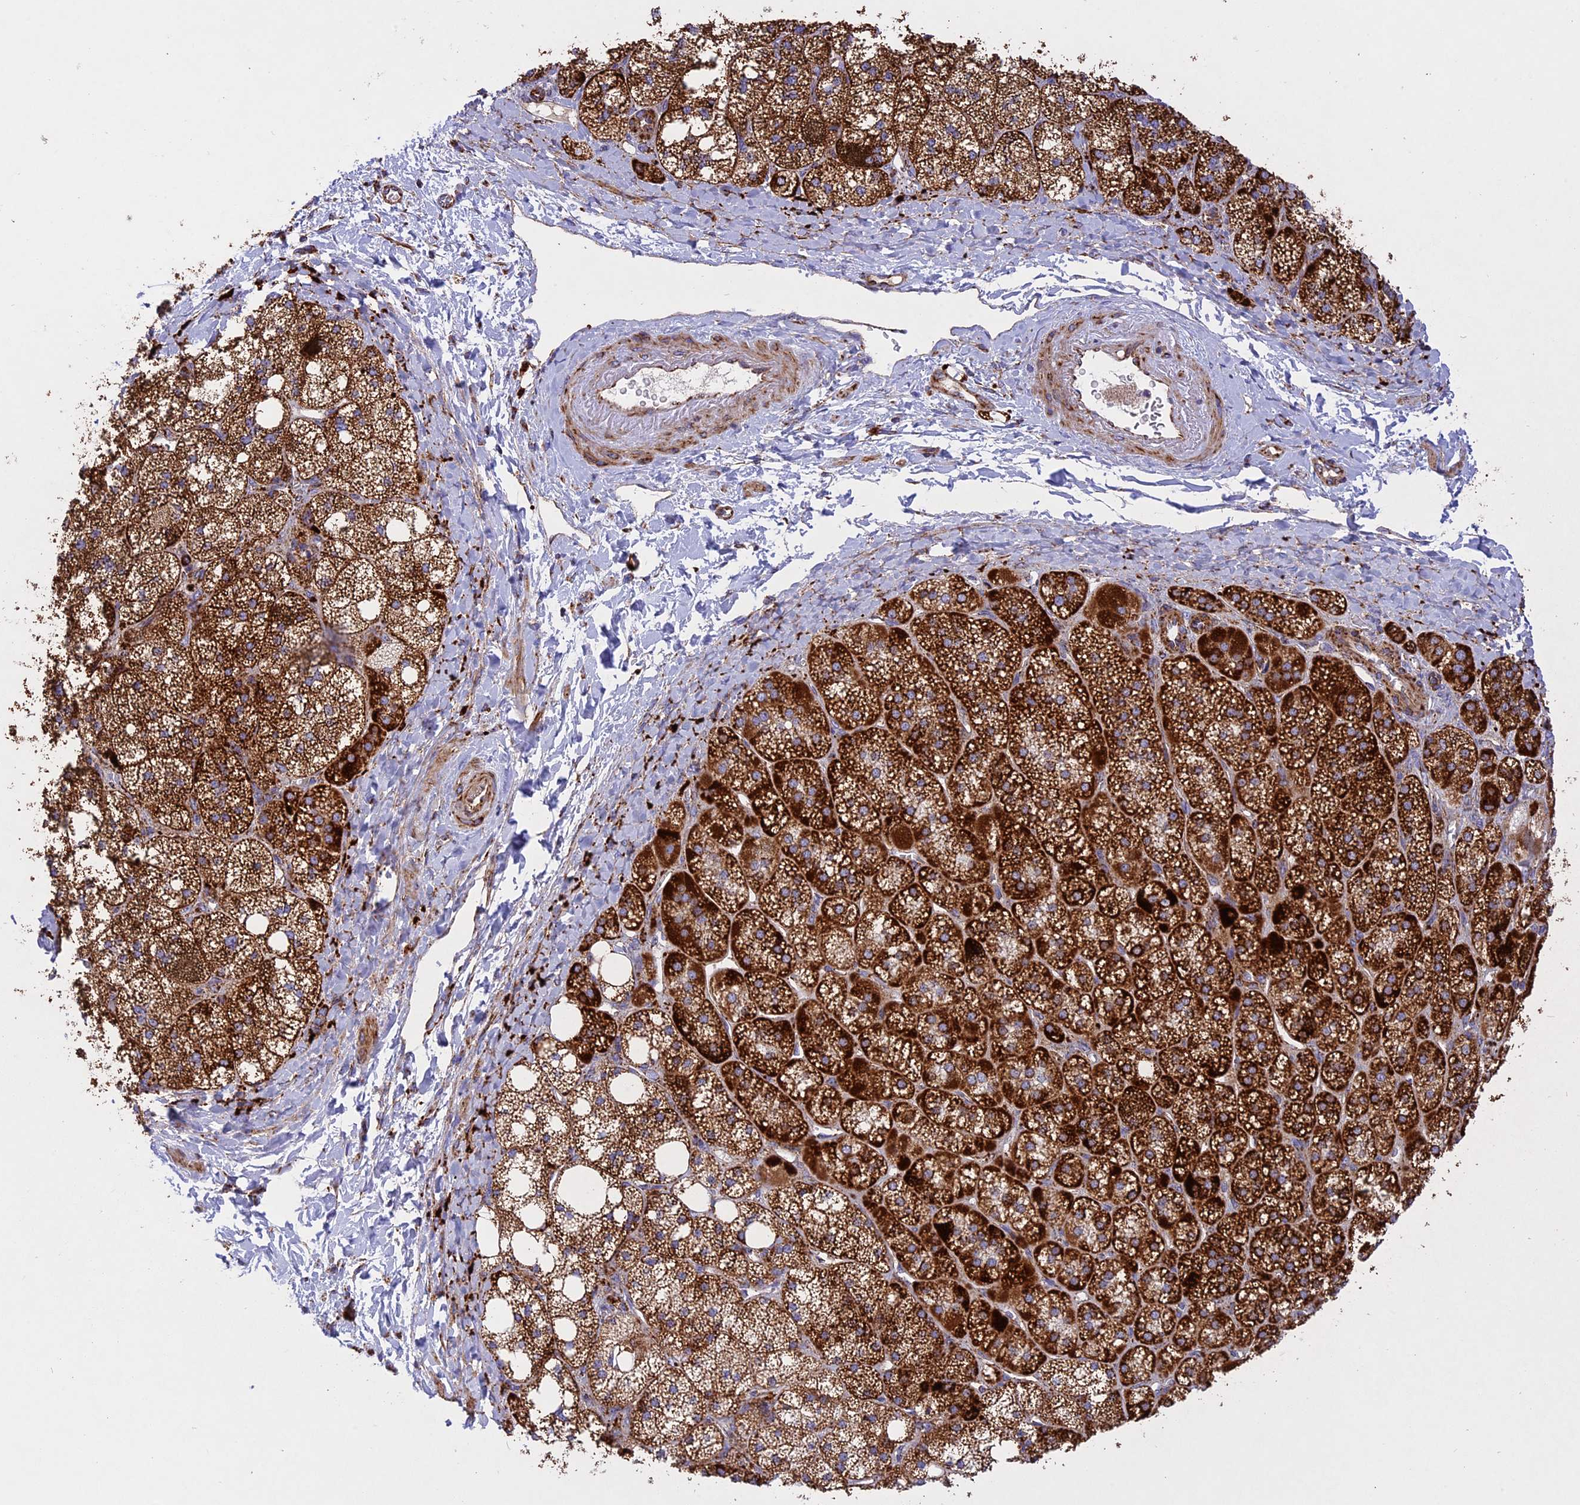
{"staining": {"intensity": "strong", "quantity": ">75%", "location": "cytoplasmic/membranous"}, "tissue": "adrenal gland", "cell_type": "Glandular cells", "image_type": "normal", "snomed": [{"axis": "morphology", "description": "Normal tissue, NOS"}, {"axis": "topography", "description": "Adrenal gland"}], "caption": "This is a photomicrograph of immunohistochemistry (IHC) staining of unremarkable adrenal gland, which shows strong expression in the cytoplasmic/membranous of glandular cells.", "gene": "UQCRB", "patient": {"sex": "male", "age": 61}}